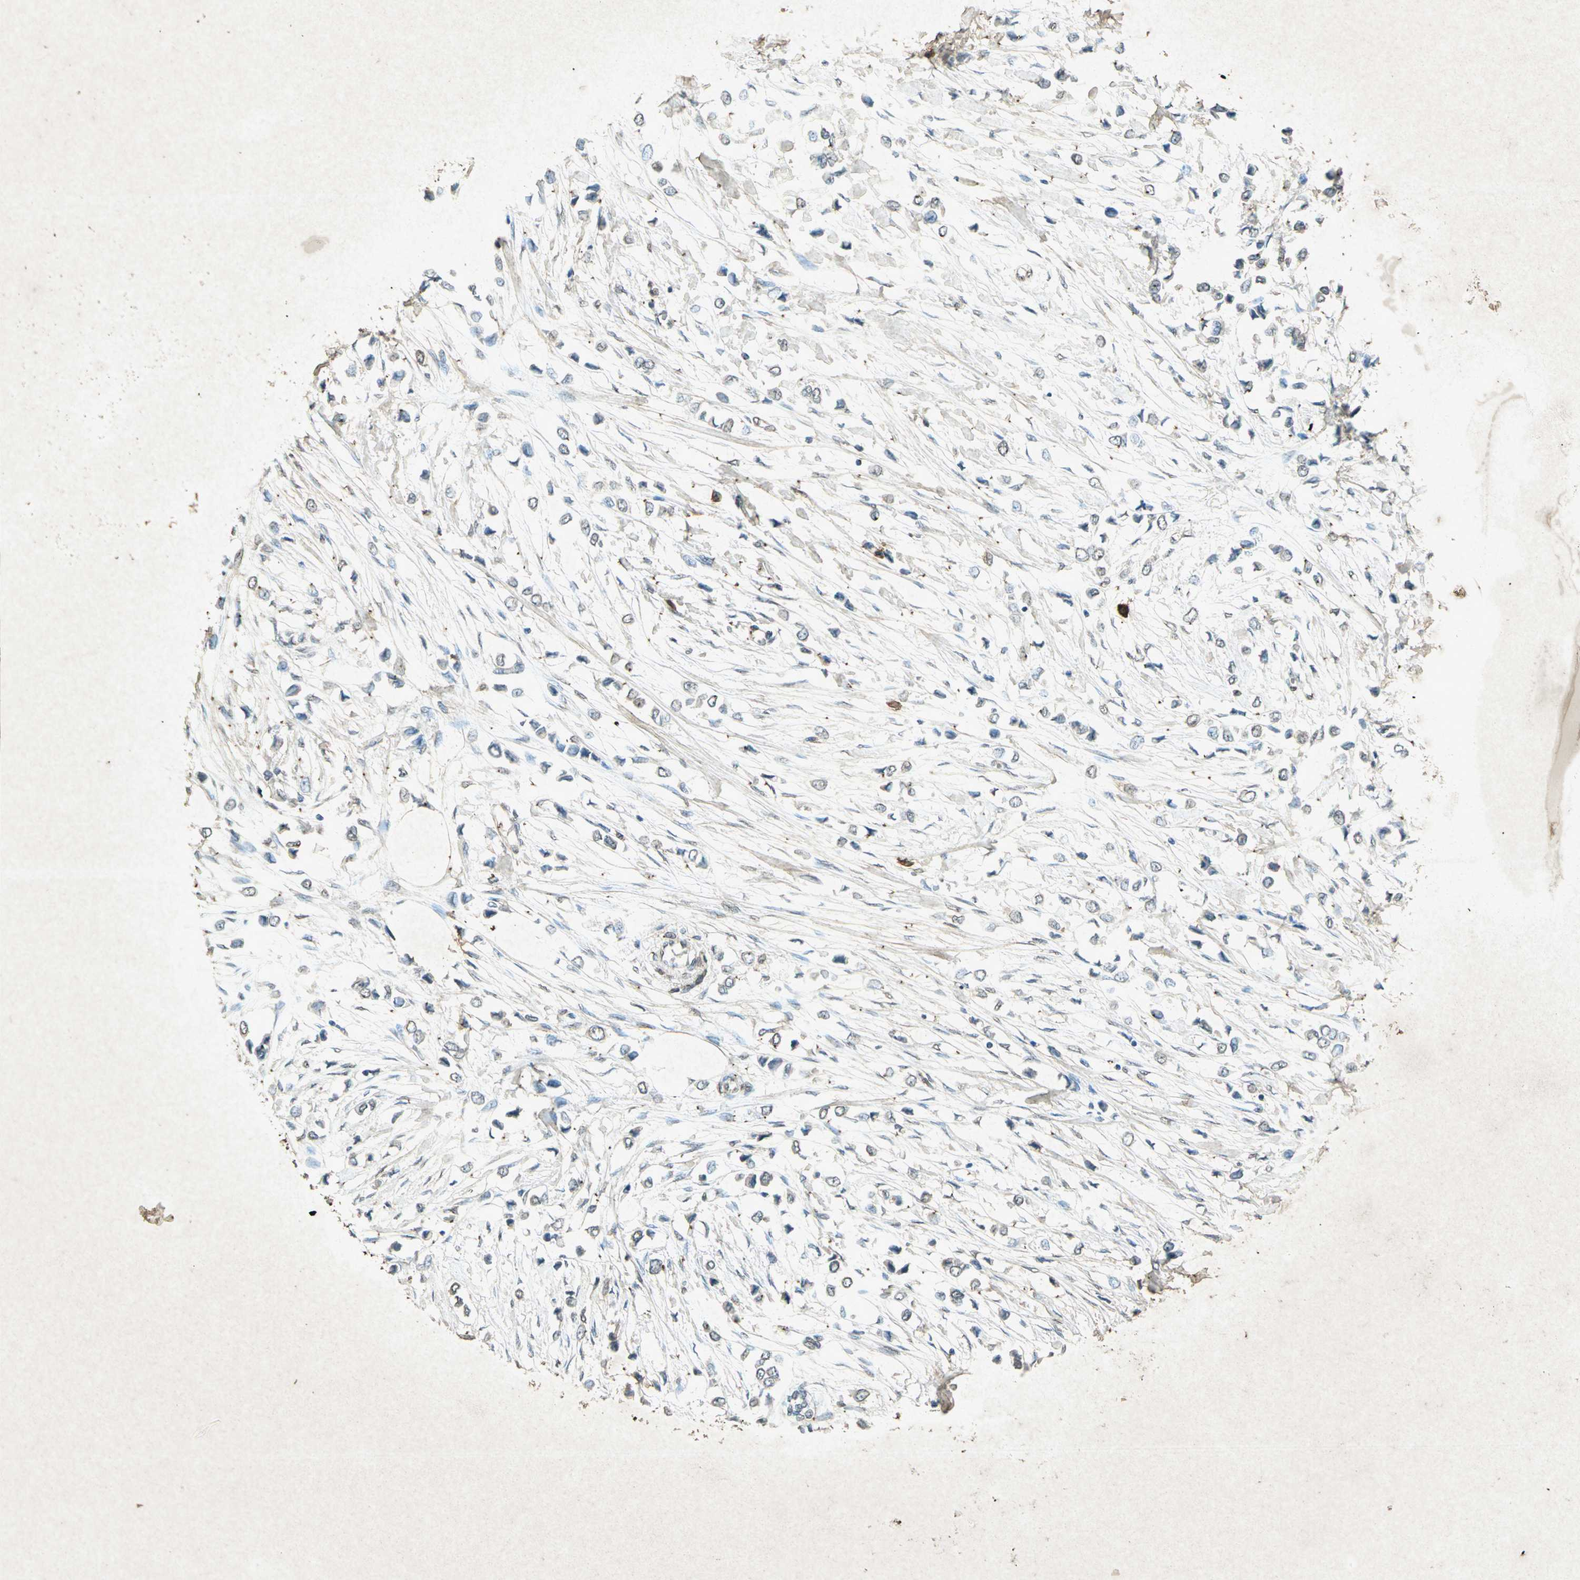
{"staining": {"intensity": "weak", "quantity": "<25%", "location": "cytoplasmic/membranous"}, "tissue": "breast cancer", "cell_type": "Tumor cells", "image_type": "cancer", "snomed": [{"axis": "morphology", "description": "Lobular carcinoma"}, {"axis": "topography", "description": "Breast"}], "caption": "The micrograph demonstrates no significant expression in tumor cells of breast lobular carcinoma.", "gene": "PSEN1", "patient": {"sex": "female", "age": 51}}